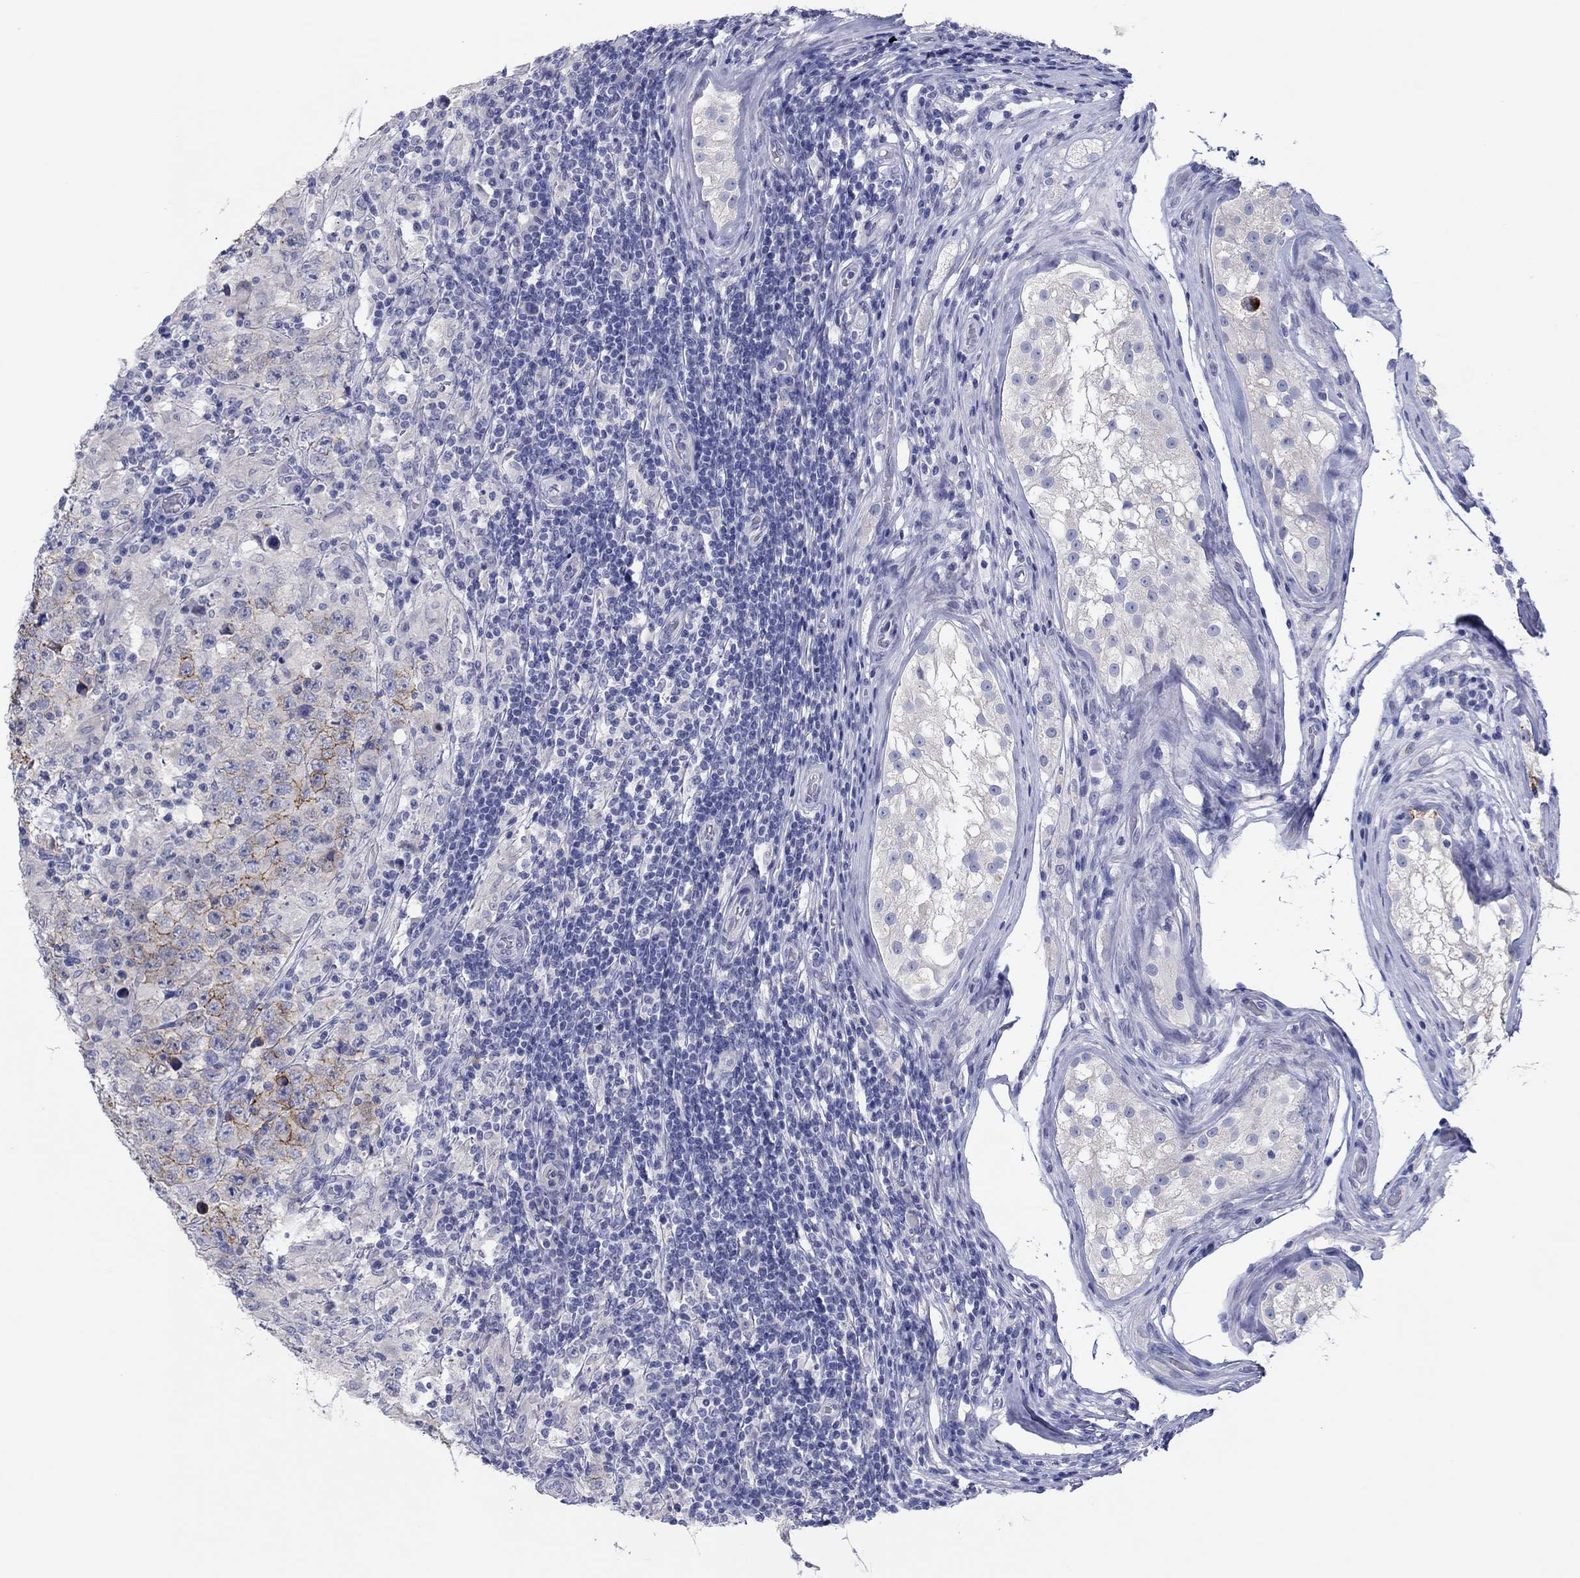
{"staining": {"intensity": "moderate", "quantity": "<25%", "location": "cytoplasmic/membranous"}, "tissue": "testis cancer", "cell_type": "Tumor cells", "image_type": "cancer", "snomed": [{"axis": "morphology", "description": "Seminoma, NOS"}, {"axis": "morphology", "description": "Carcinoma, Embryonal, NOS"}, {"axis": "topography", "description": "Testis"}], "caption": "Brown immunohistochemical staining in testis cancer exhibits moderate cytoplasmic/membranous staining in about <25% of tumor cells.", "gene": "ERICH3", "patient": {"sex": "male", "age": 41}}